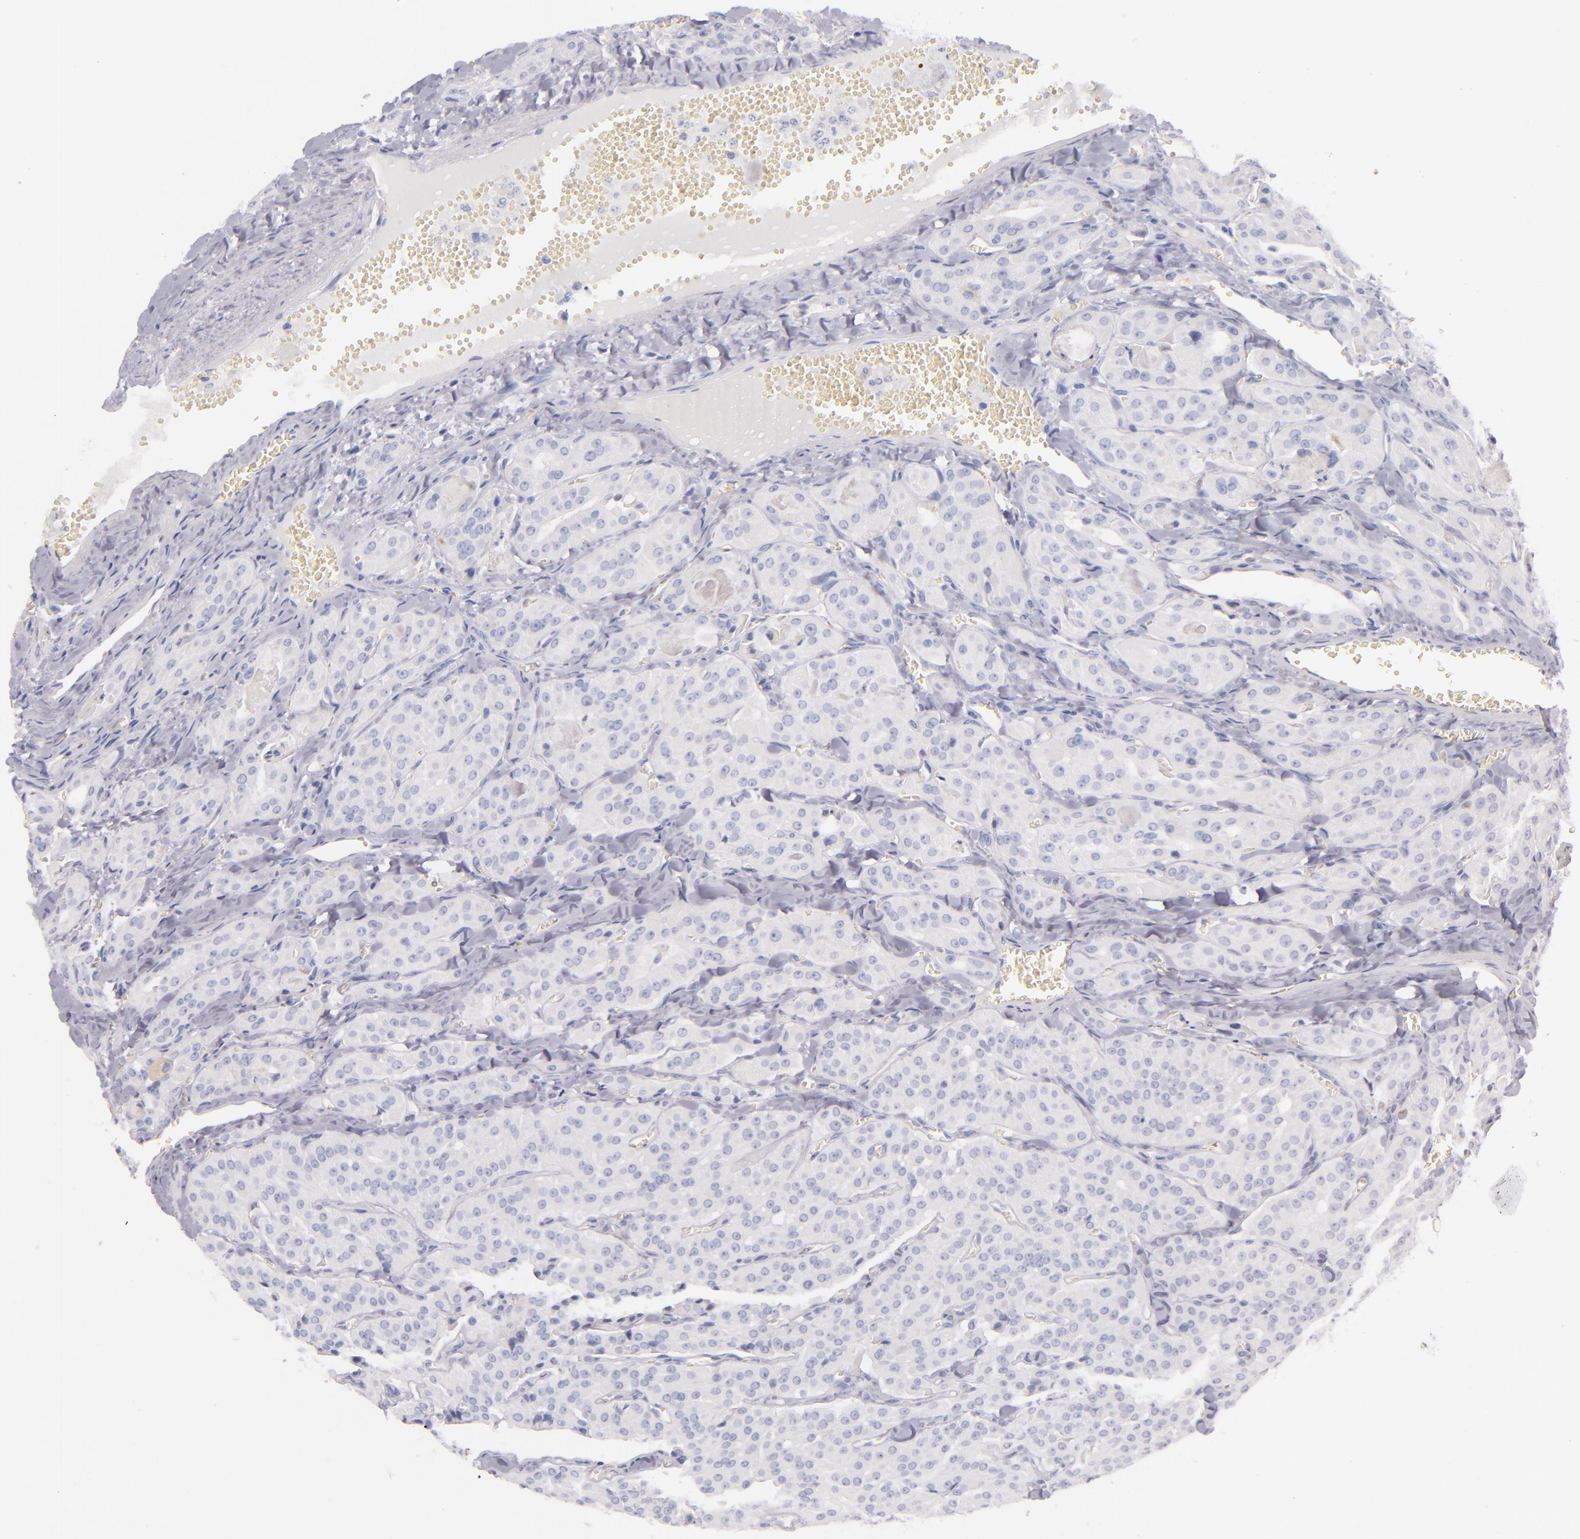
{"staining": {"intensity": "negative", "quantity": "none", "location": "none"}, "tissue": "thyroid cancer", "cell_type": "Tumor cells", "image_type": "cancer", "snomed": [{"axis": "morphology", "description": "Carcinoma, NOS"}, {"axis": "topography", "description": "Thyroid gland"}], "caption": "DAB (3,3'-diaminobenzidine) immunohistochemical staining of thyroid cancer (carcinoma) reveals no significant positivity in tumor cells.", "gene": "CD207", "patient": {"sex": "male", "age": 76}}